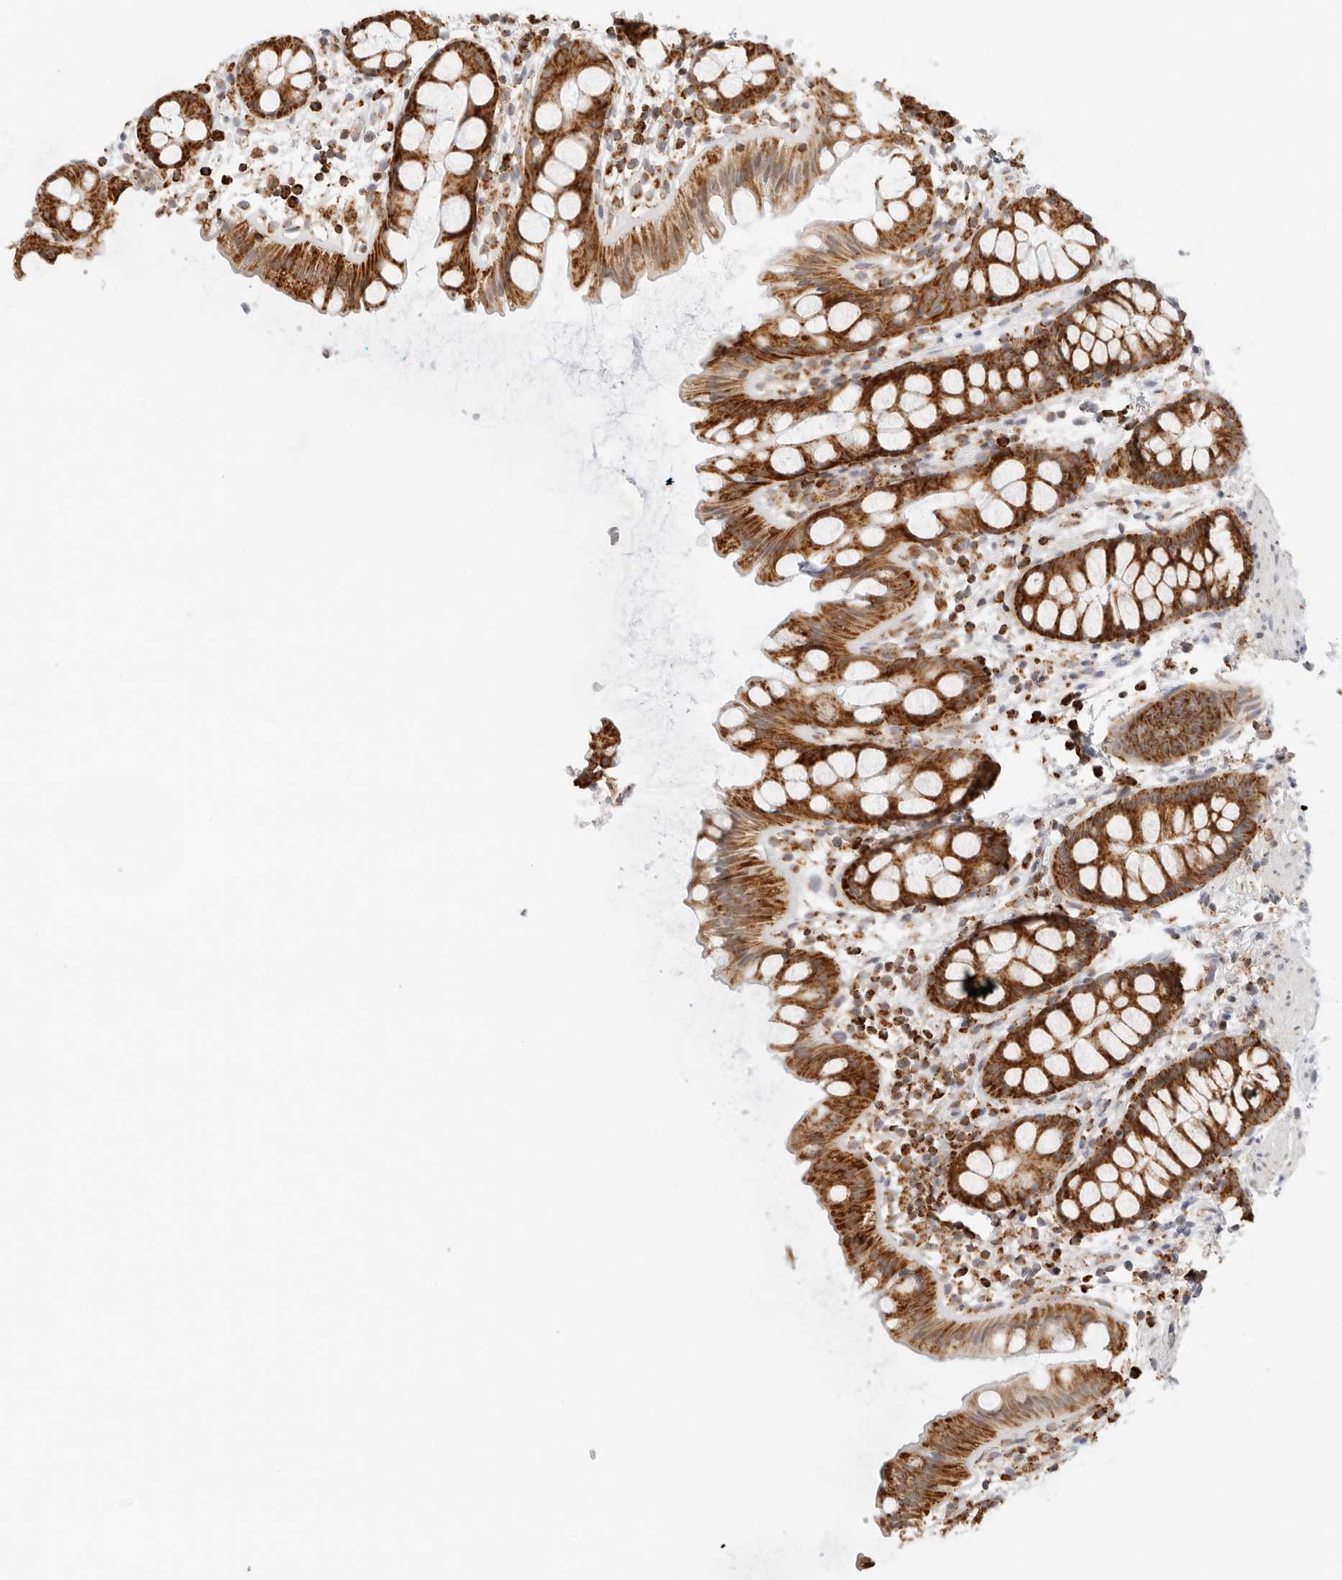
{"staining": {"intensity": "strong", "quantity": ">75%", "location": "cytoplasmic/membranous"}, "tissue": "rectum", "cell_type": "Glandular cells", "image_type": "normal", "snomed": [{"axis": "morphology", "description": "Normal tissue, NOS"}, {"axis": "topography", "description": "Rectum"}], "caption": "Rectum stained for a protein demonstrates strong cytoplasmic/membranous positivity in glandular cells. Using DAB (3,3'-diaminobenzidine) (brown) and hematoxylin (blue) stains, captured at high magnification using brightfield microscopy.", "gene": "RC3H1", "patient": {"sex": "female", "age": 65}}